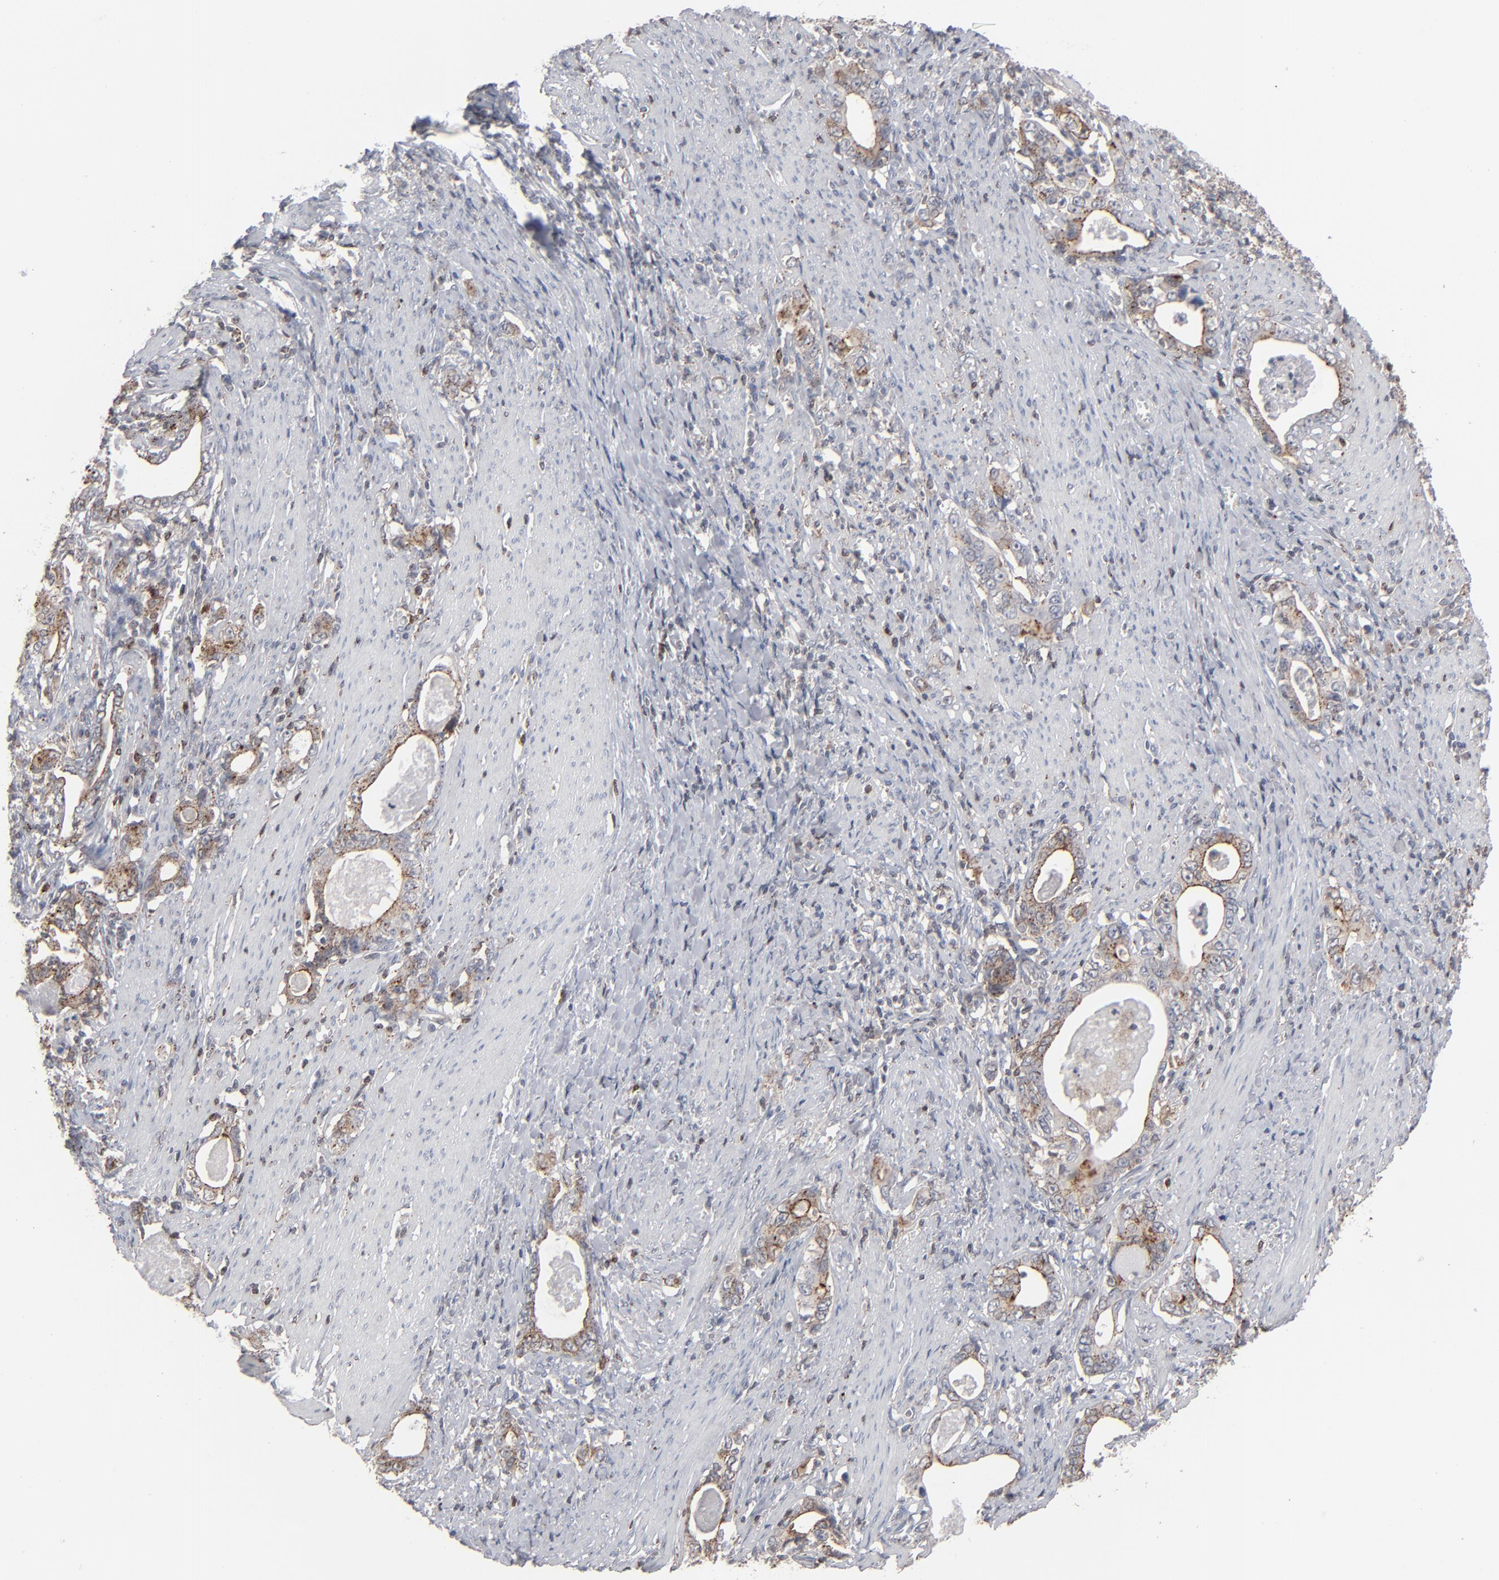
{"staining": {"intensity": "moderate", "quantity": ">75%", "location": "cytoplasmic/membranous"}, "tissue": "stomach cancer", "cell_type": "Tumor cells", "image_type": "cancer", "snomed": [{"axis": "morphology", "description": "Adenocarcinoma, NOS"}, {"axis": "topography", "description": "Stomach, lower"}], "caption": "Protein expression analysis of human stomach cancer (adenocarcinoma) reveals moderate cytoplasmic/membranous positivity in approximately >75% of tumor cells.", "gene": "STAT4", "patient": {"sex": "female", "age": 72}}